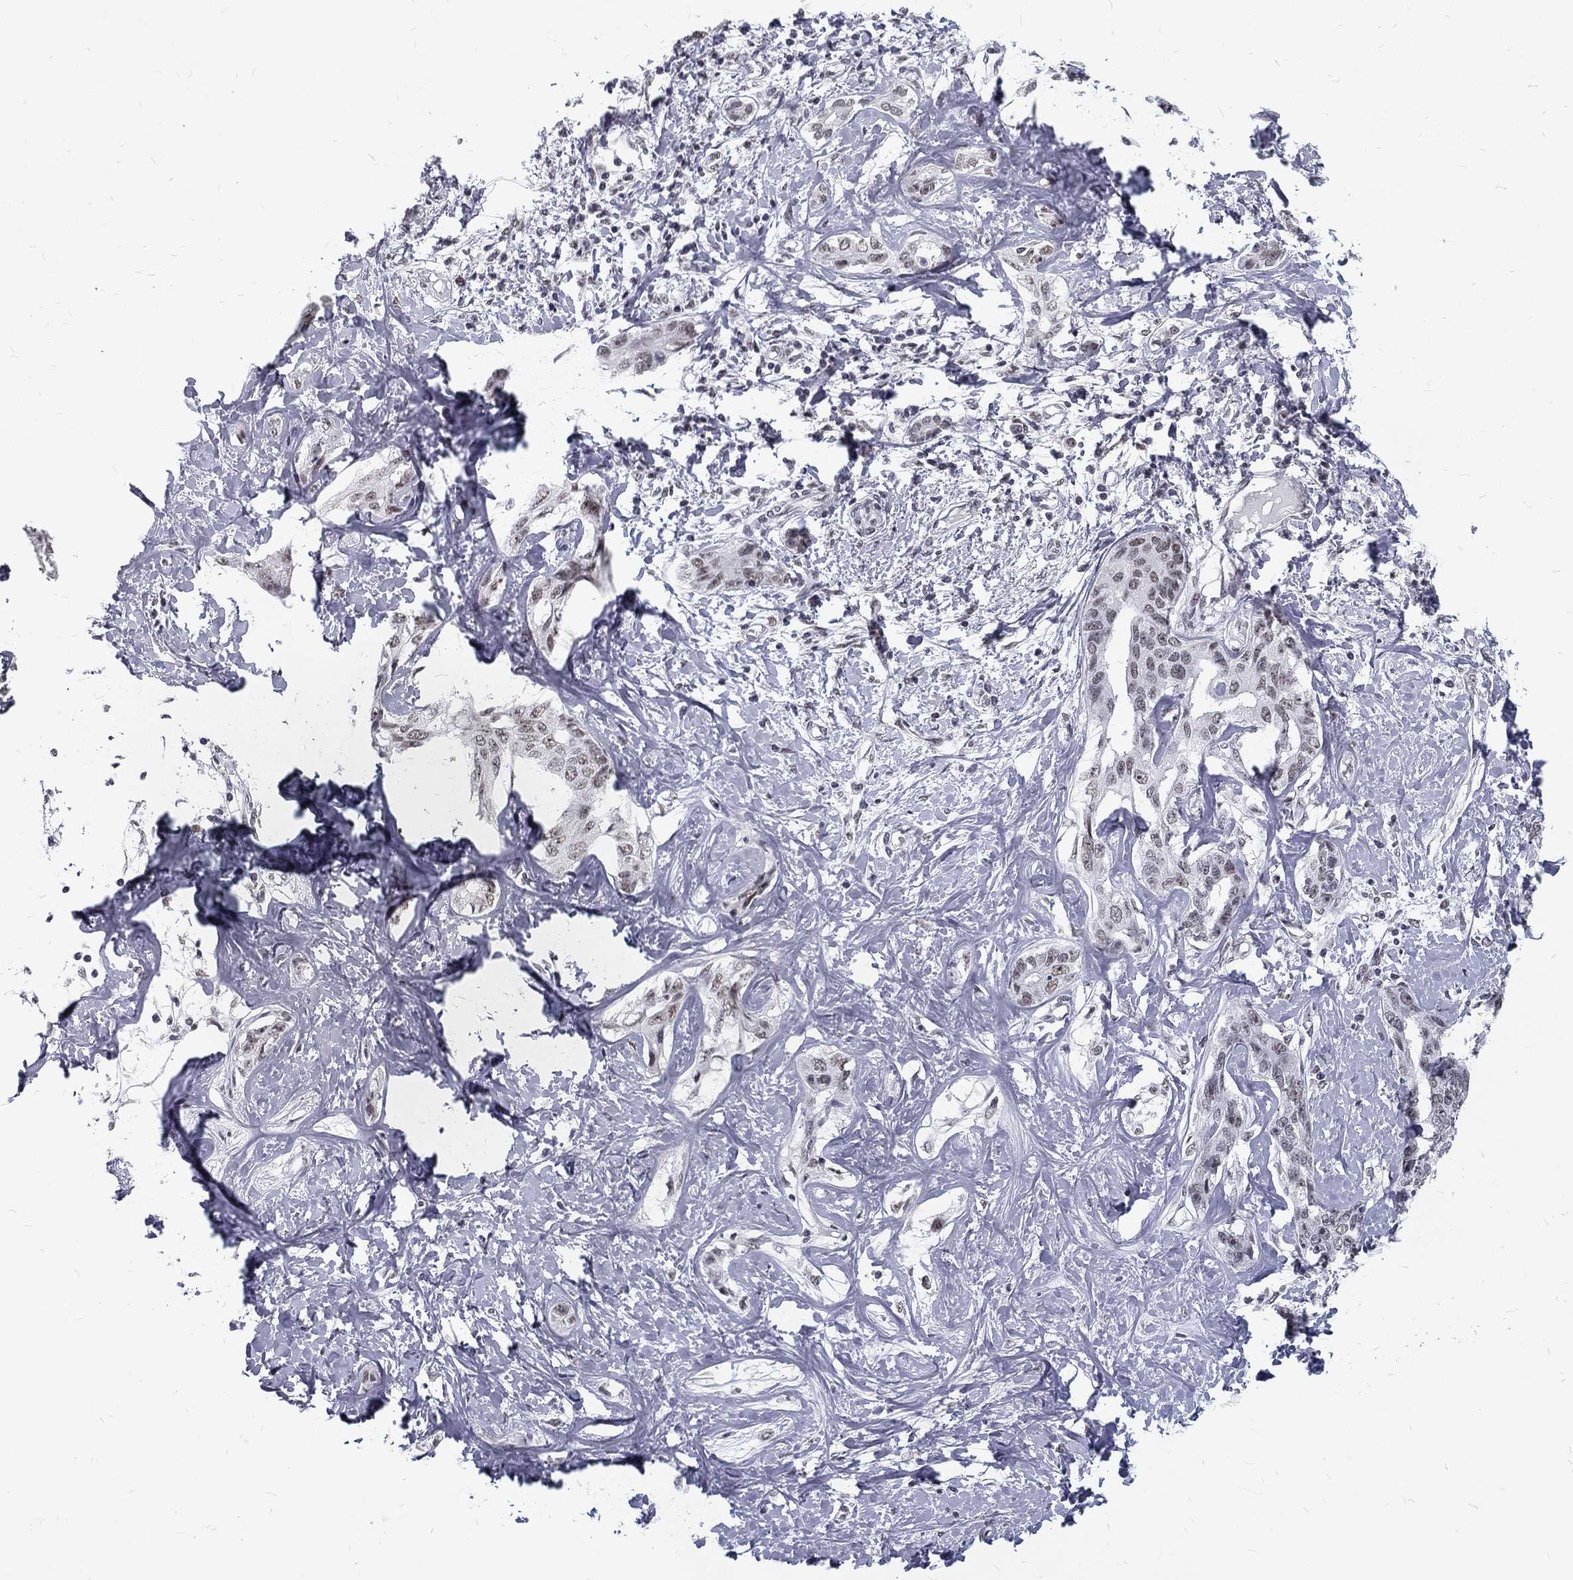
{"staining": {"intensity": "weak", "quantity": "<25%", "location": "nuclear"}, "tissue": "liver cancer", "cell_type": "Tumor cells", "image_type": "cancer", "snomed": [{"axis": "morphology", "description": "Cholangiocarcinoma"}, {"axis": "topography", "description": "Liver"}], "caption": "This is an immunohistochemistry histopathology image of human liver cancer (cholangiocarcinoma). There is no staining in tumor cells.", "gene": "SNORC", "patient": {"sex": "male", "age": 59}}